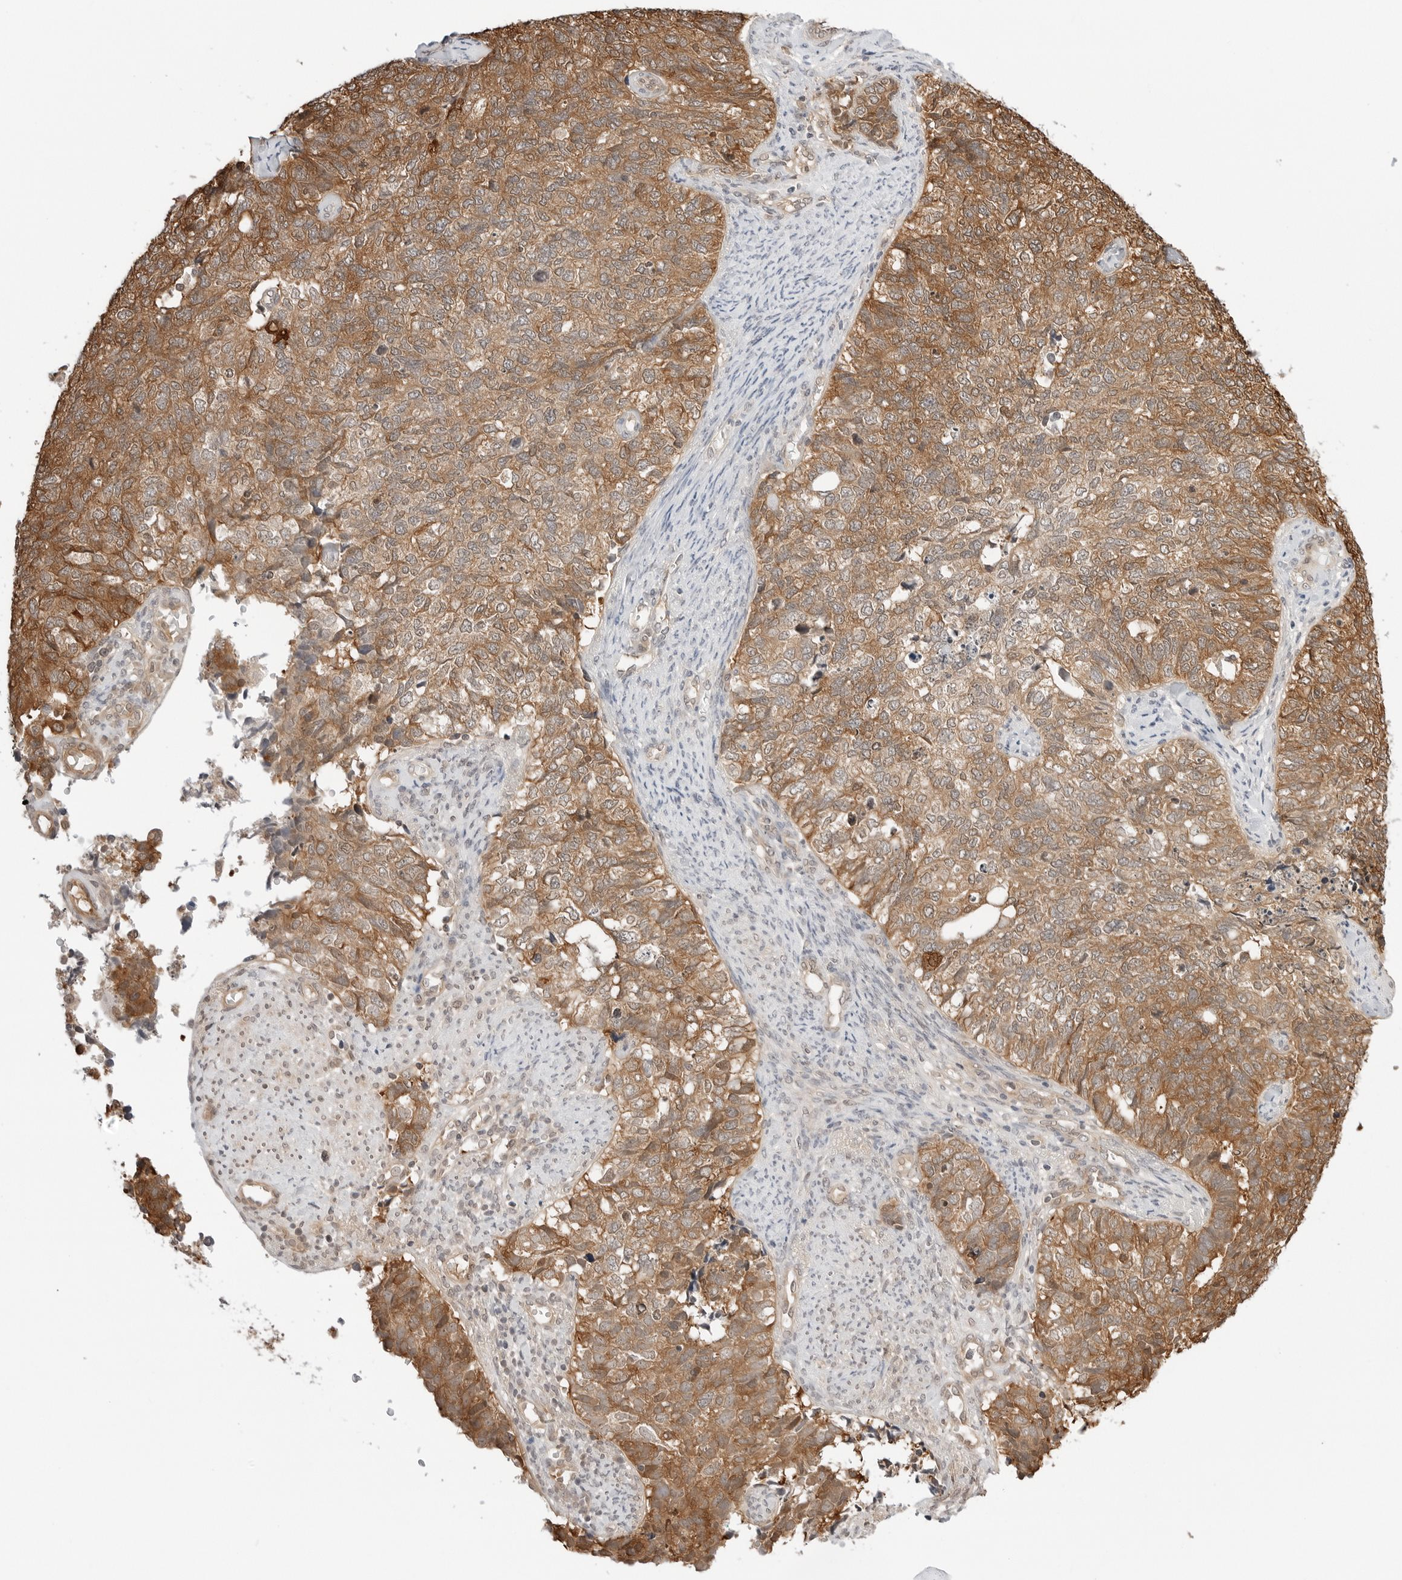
{"staining": {"intensity": "moderate", "quantity": ">75%", "location": "cytoplasmic/membranous"}, "tissue": "cervical cancer", "cell_type": "Tumor cells", "image_type": "cancer", "snomed": [{"axis": "morphology", "description": "Squamous cell carcinoma, NOS"}, {"axis": "topography", "description": "Cervix"}], "caption": "An IHC histopathology image of neoplastic tissue is shown. Protein staining in brown highlights moderate cytoplasmic/membranous positivity in cervical squamous cell carcinoma within tumor cells. Immunohistochemistry (ihc) stains the protein in brown and the nuclei are stained blue.", "gene": "NUDC", "patient": {"sex": "female", "age": 63}}